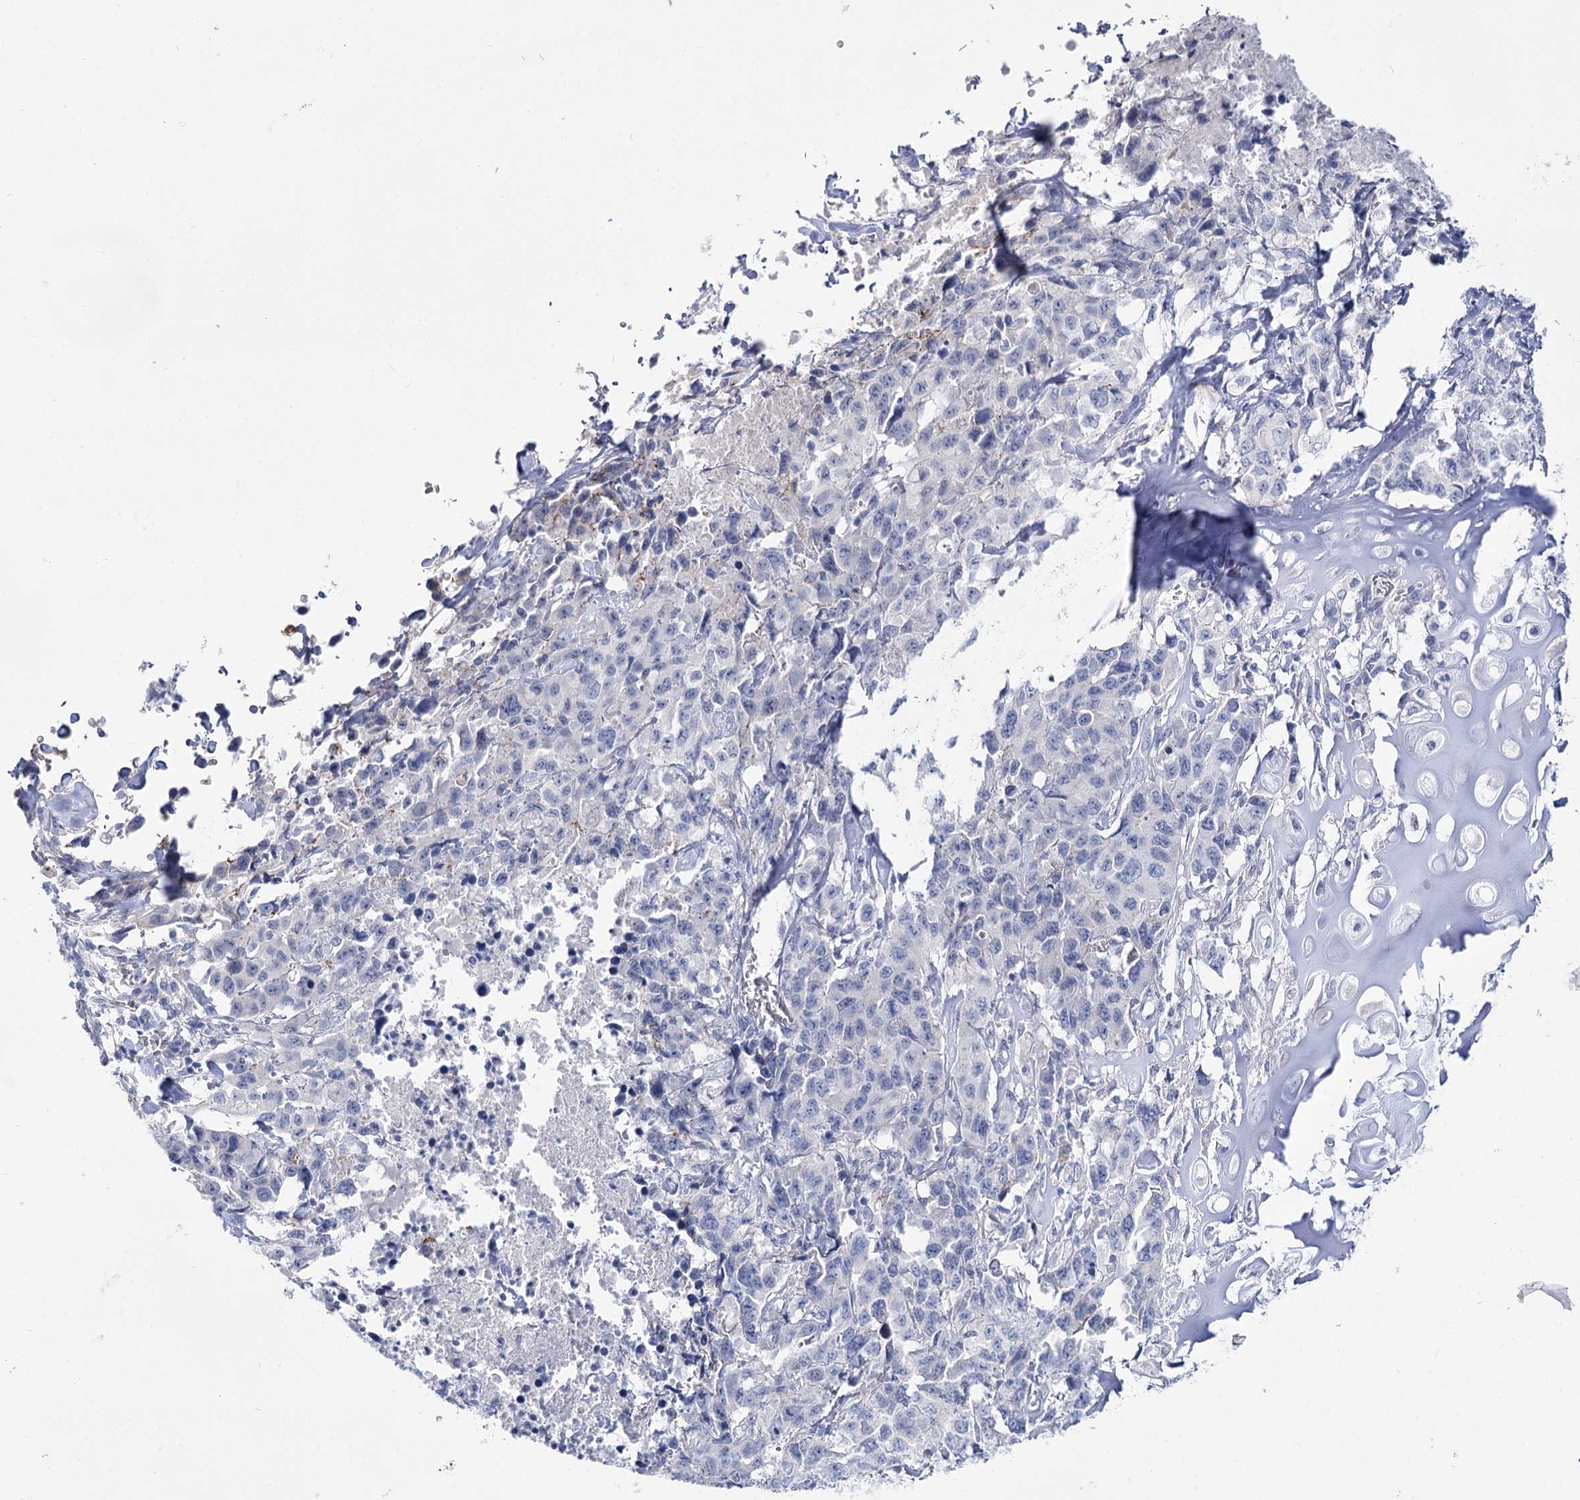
{"staining": {"intensity": "negative", "quantity": "none", "location": "none"}, "tissue": "lung cancer", "cell_type": "Tumor cells", "image_type": "cancer", "snomed": [{"axis": "morphology", "description": "Adenocarcinoma, NOS"}, {"axis": "topography", "description": "Lung"}], "caption": "IHC histopathology image of neoplastic tissue: human lung cancer (adenocarcinoma) stained with DAB shows no significant protein staining in tumor cells.", "gene": "NRAP", "patient": {"sex": "female", "age": 51}}